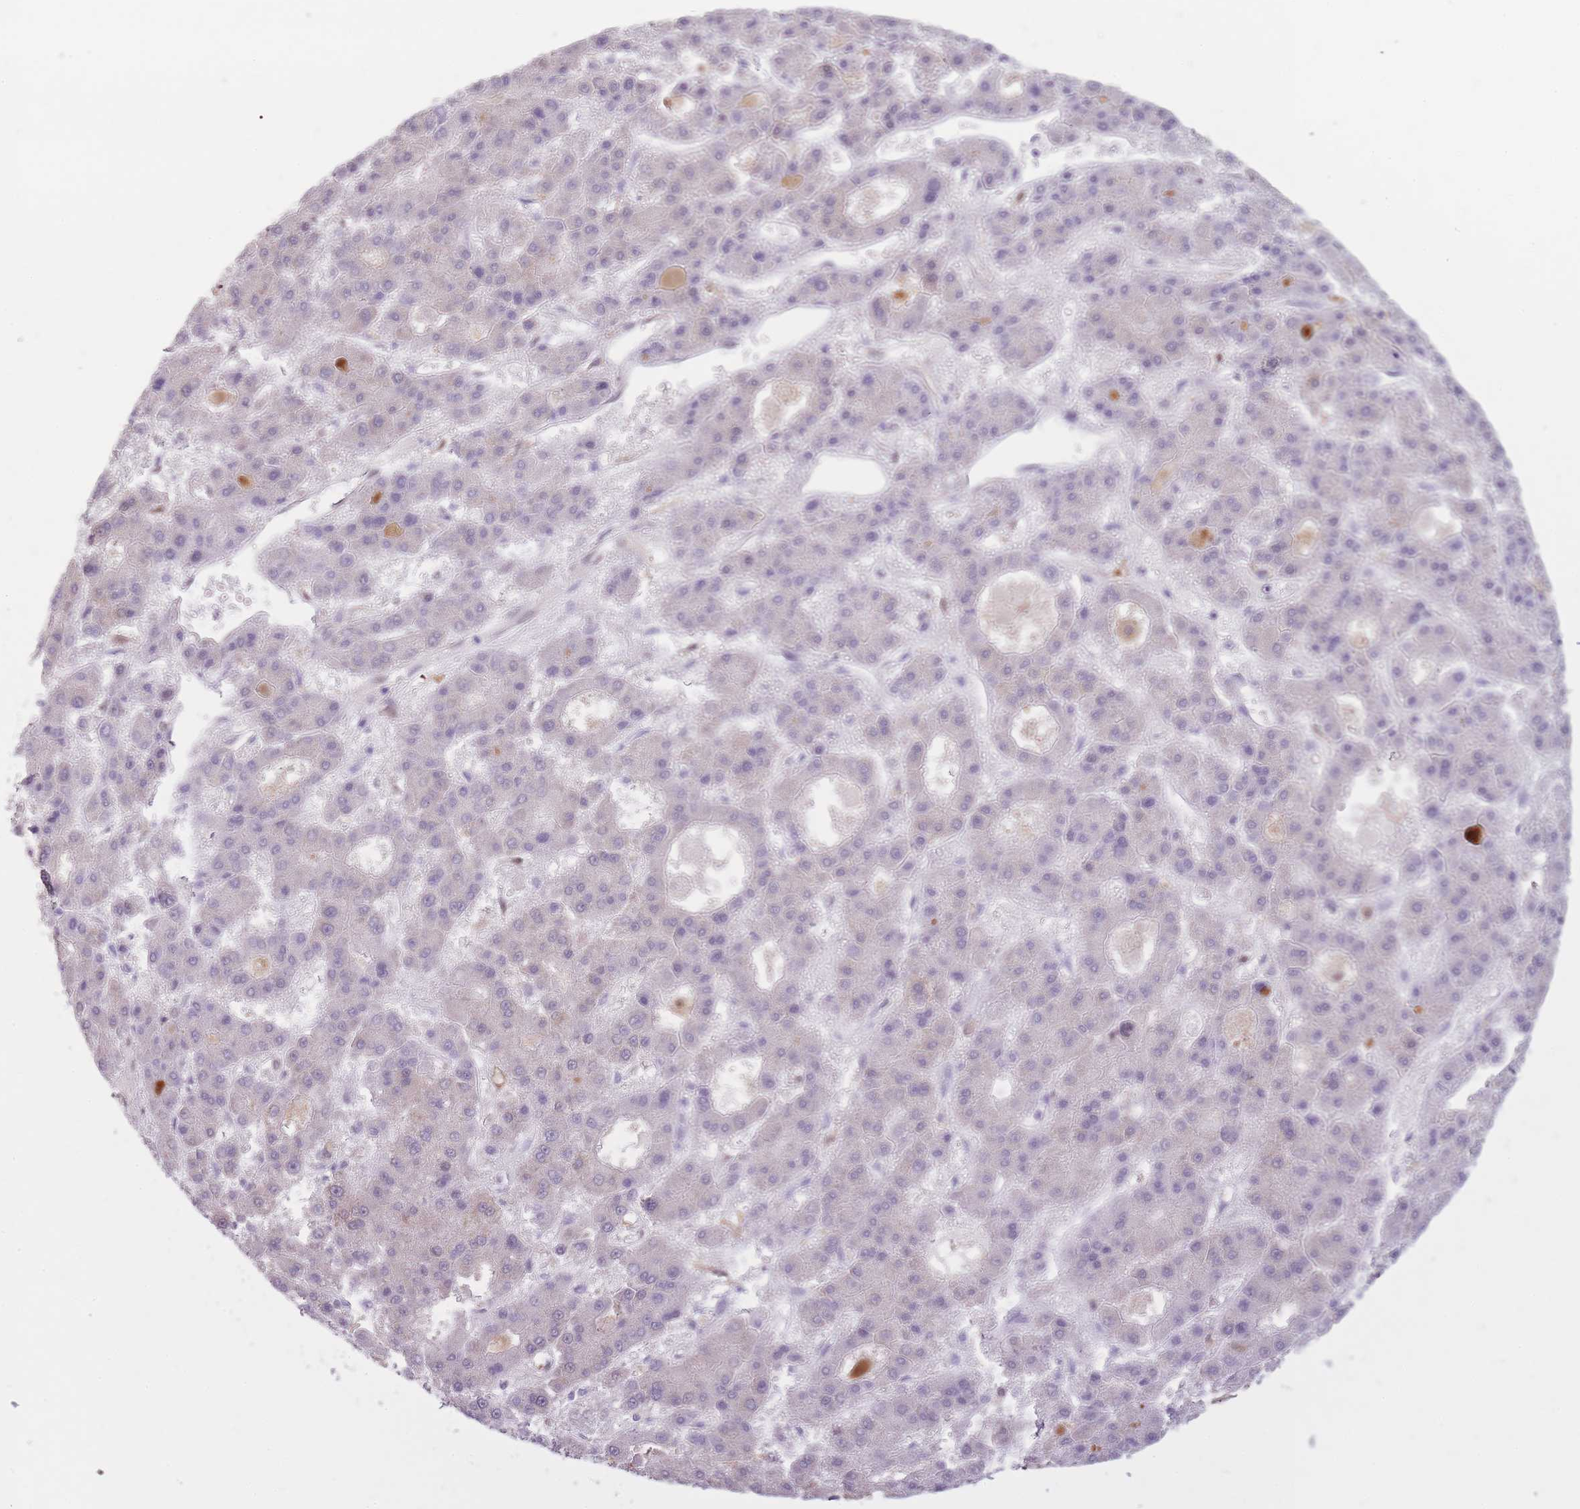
{"staining": {"intensity": "negative", "quantity": "none", "location": "none"}, "tissue": "liver cancer", "cell_type": "Tumor cells", "image_type": "cancer", "snomed": [{"axis": "morphology", "description": "Carcinoma, Hepatocellular, NOS"}, {"axis": "topography", "description": "Liver"}], "caption": "The IHC micrograph has no significant positivity in tumor cells of liver cancer (hepatocellular carcinoma) tissue. (Stains: DAB IHC with hematoxylin counter stain, Microscopy: brightfield microscopy at high magnification).", "gene": "LGALS9", "patient": {"sex": "male", "age": 70}}